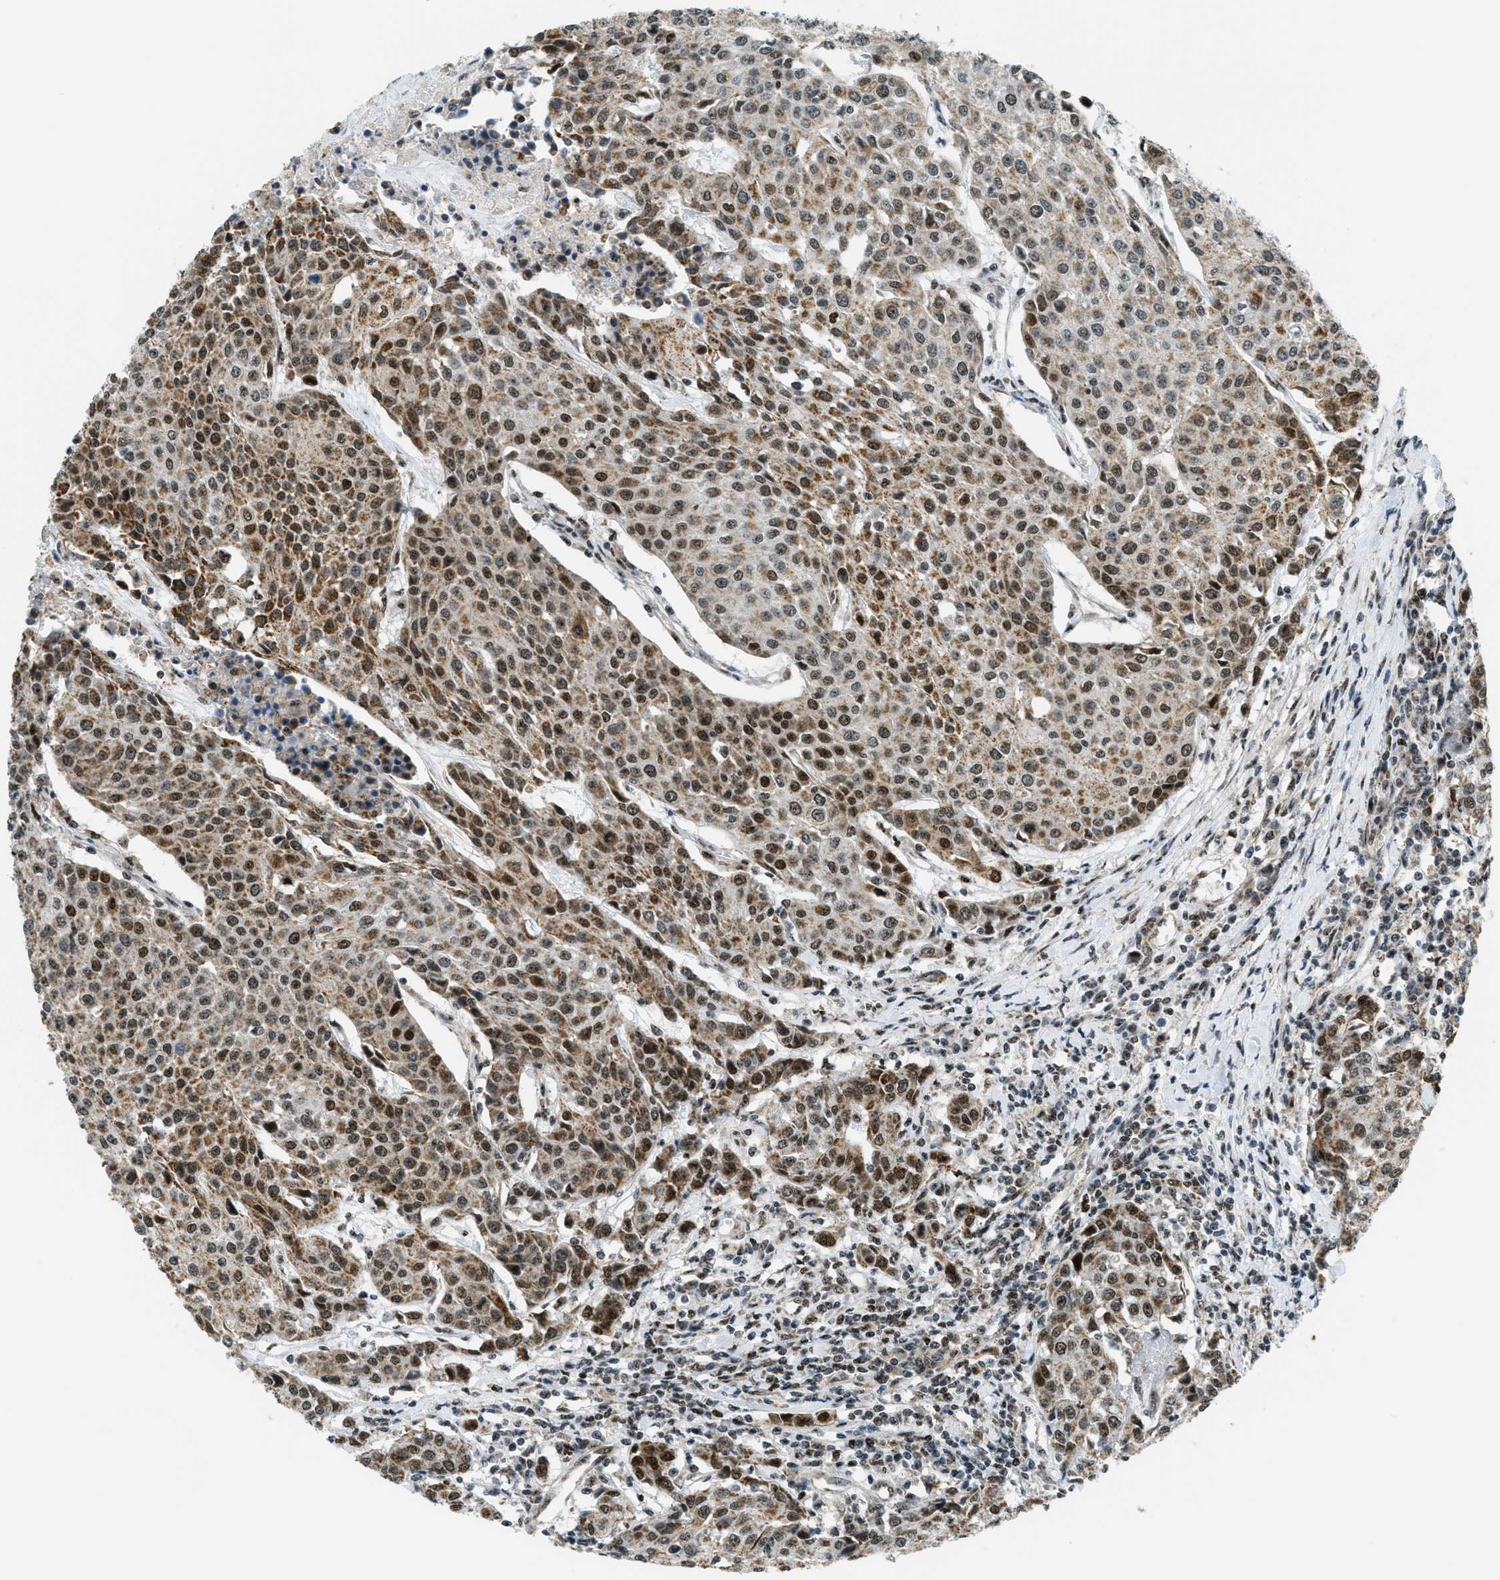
{"staining": {"intensity": "strong", "quantity": ">75%", "location": "cytoplasmic/membranous,nuclear"}, "tissue": "urothelial cancer", "cell_type": "Tumor cells", "image_type": "cancer", "snomed": [{"axis": "morphology", "description": "Urothelial carcinoma, High grade"}, {"axis": "topography", "description": "Urinary bladder"}], "caption": "Immunohistochemical staining of high-grade urothelial carcinoma reveals high levels of strong cytoplasmic/membranous and nuclear expression in about >75% of tumor cells.", "gene": "SP100", "patient": {"sex": "female", "age": 85}}